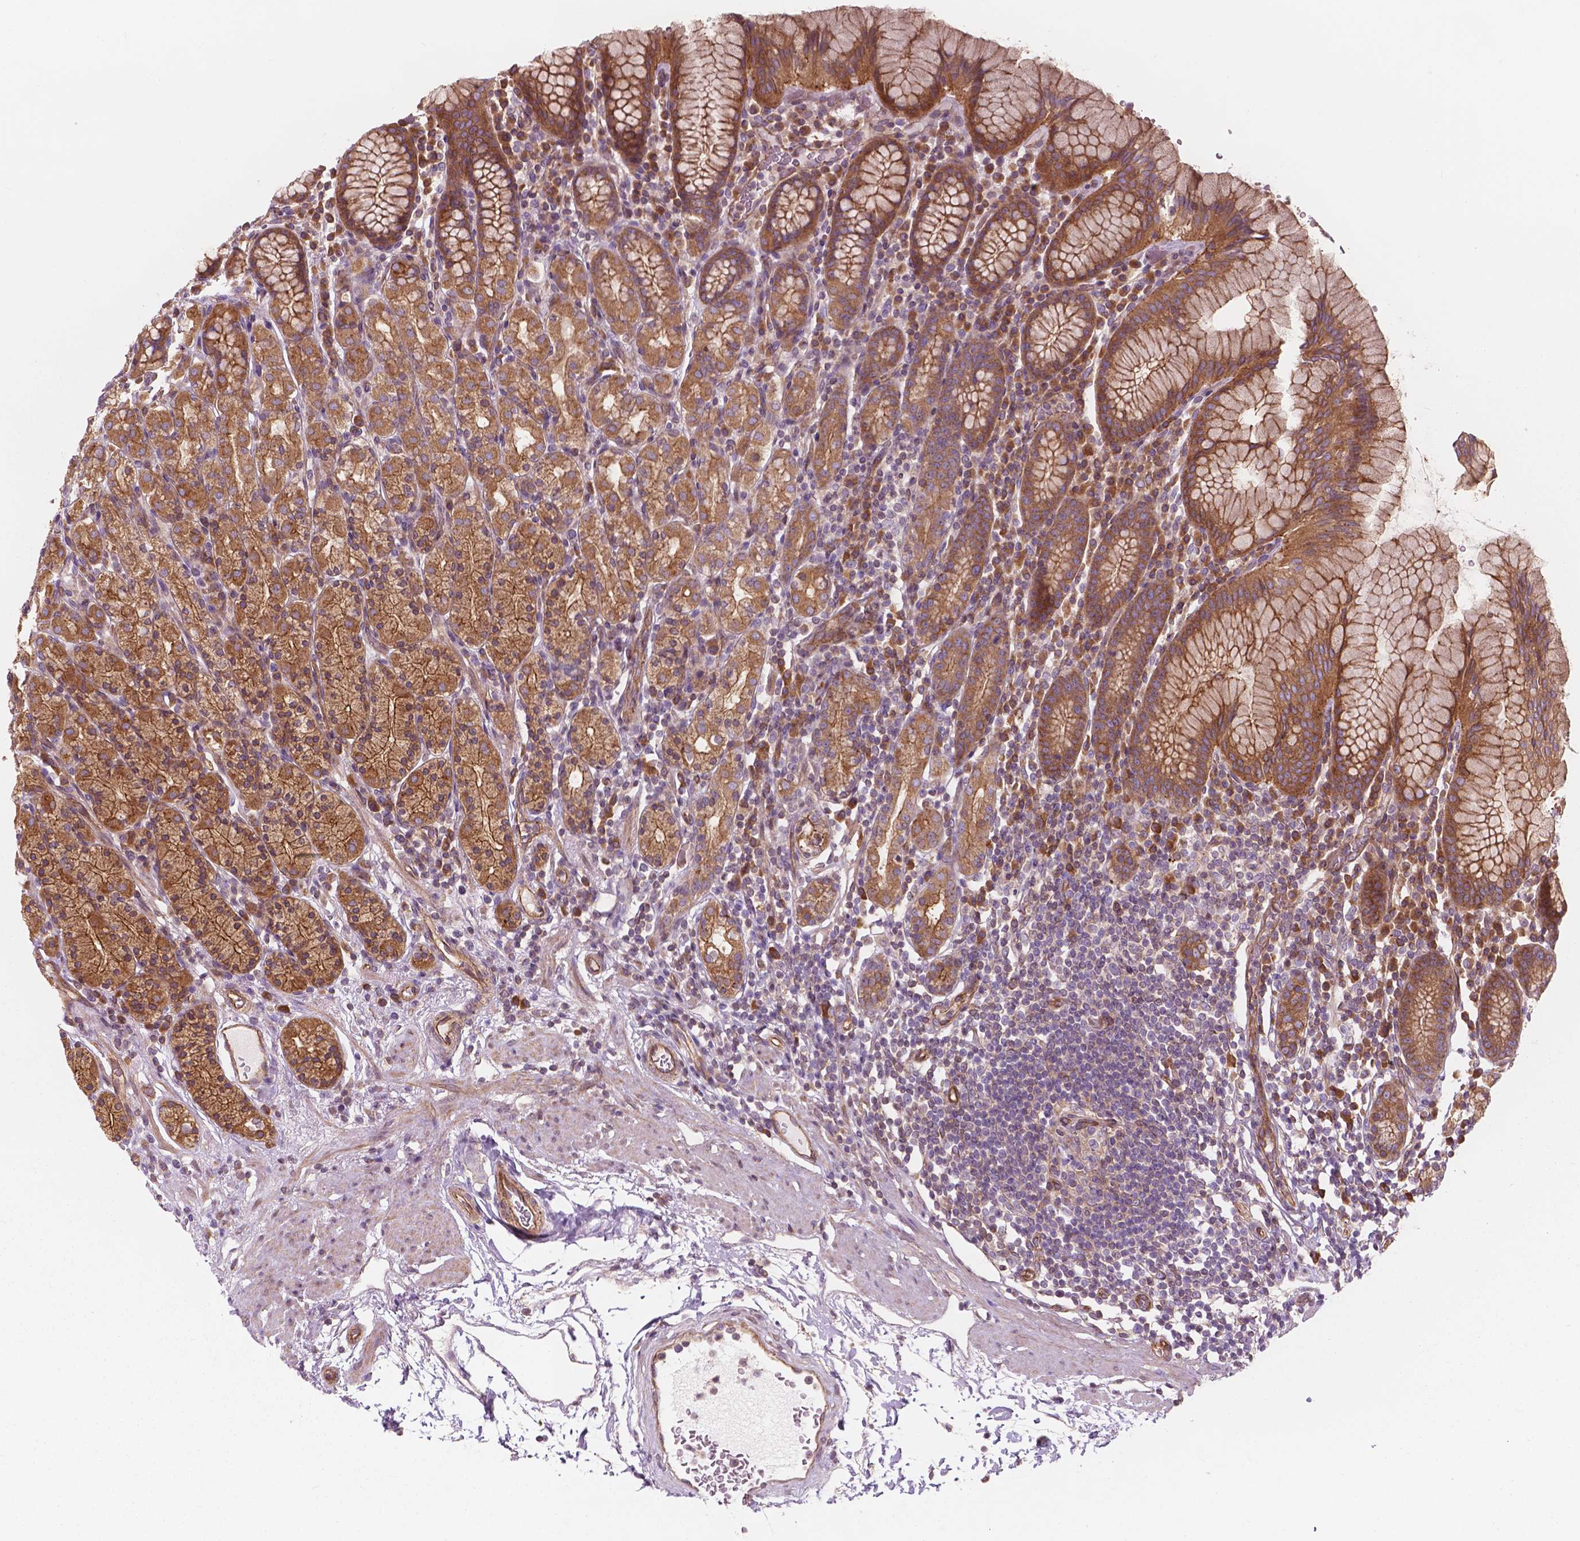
{"staining": {"intensity": "moderate", "quantity": ">75%", "location": "cytoplasmic/membranous"}, "tissue": "stomach", "cell_type": "Glandular cells", "image_type": "normal", "snomed": [{"axis": "morphology", "description": "Normal tissue, NOS"}, {"axis": "topography", "description": "Stomach, upper"}, {"axis": "topography", "description": "Stomach"}], "caption": "About >75% of glandular cells in benign stomach display moderate cytoplasmic/membranous protein expression as visualized by brown immunohistochemical staining.", "gene": "SURF4", "patient": {"sex": "male", "age": 62}}